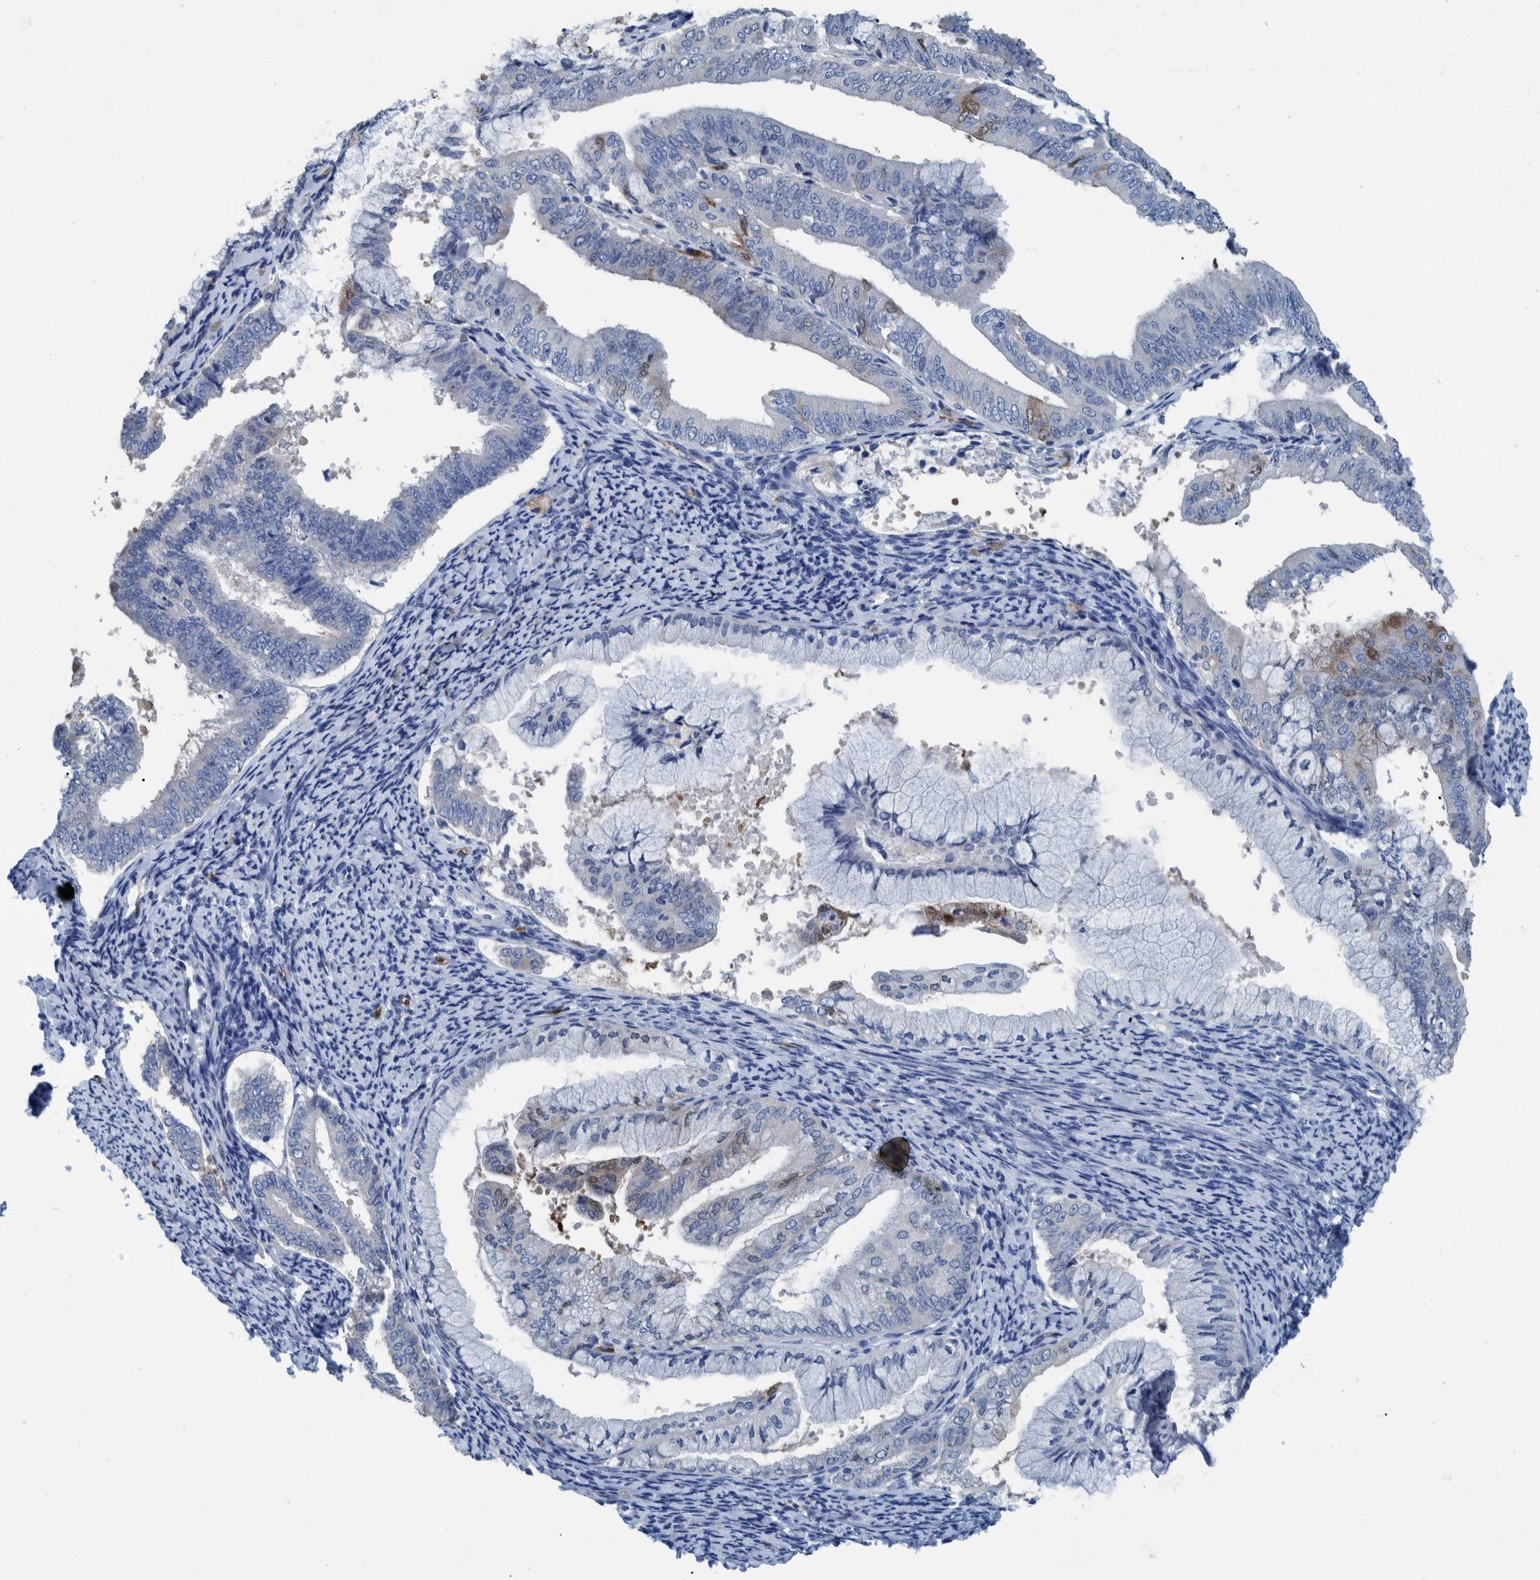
{"staining": {"intensity": "negative", "quantity": "none", "location": "none"}, "tissue": "endometrial cancer", "cell_type": "Tumor cells", "image_type": "cancer", "snomed": [{"axis": "morphology", "description": "Adenocarcinoma, NOS"}, {"axis": "topography", "description": "Endometrium"}], "caption": "Immunohistochemistry (IHC) micrograph of neoplastic tissue: endometrial cancer stained with DAB reveals no significant protein staining in tumor cells. Nuclei are stained in blue.", "gene": "IDO1", "patient": {"sex": "female", "age": 63}}